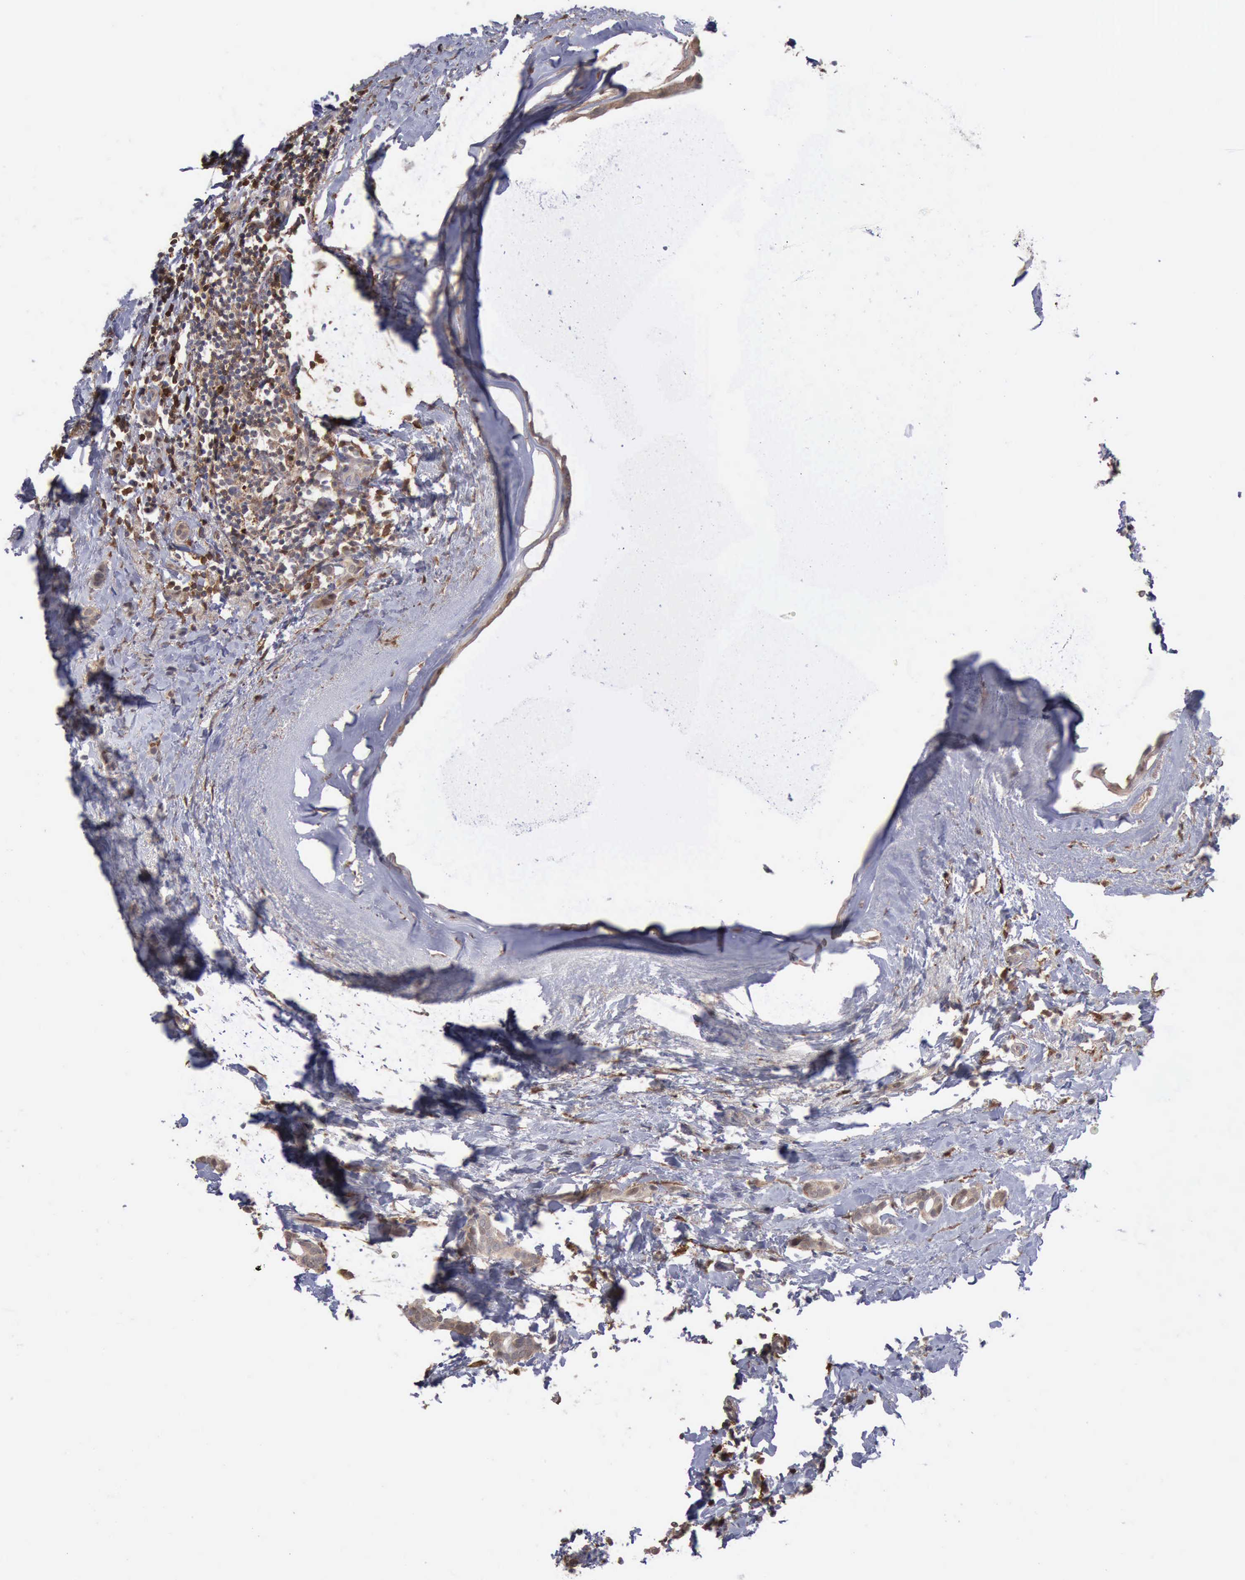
{"staining": {"intensity": "weak", "quantity": "25%-75%", "location": "cytoplasmic/membranous"}, "tissue": "breast cancer", "cell_type": "Tumor cells", "image_type": "cancer", "snomed": [{"axis": "morphology", "description": "Duct carcinoma"}, {"axis": "topography", "description": "Breast"}], "caption": "IHC staining of breast infiltrating ductal carcinoma, which demonstrates low levels of weak cytoplasmic/membranous positivity in about 25%-75% of tumor cells indicating weak cytoplasmic/membranous protein staining. The staining was performed using DAB (brown) for protein detection and nuclei were counterstained in hematoxylin (blue).", "gene": "STAT1", "patient": {"sex": "female", "age": 54}}